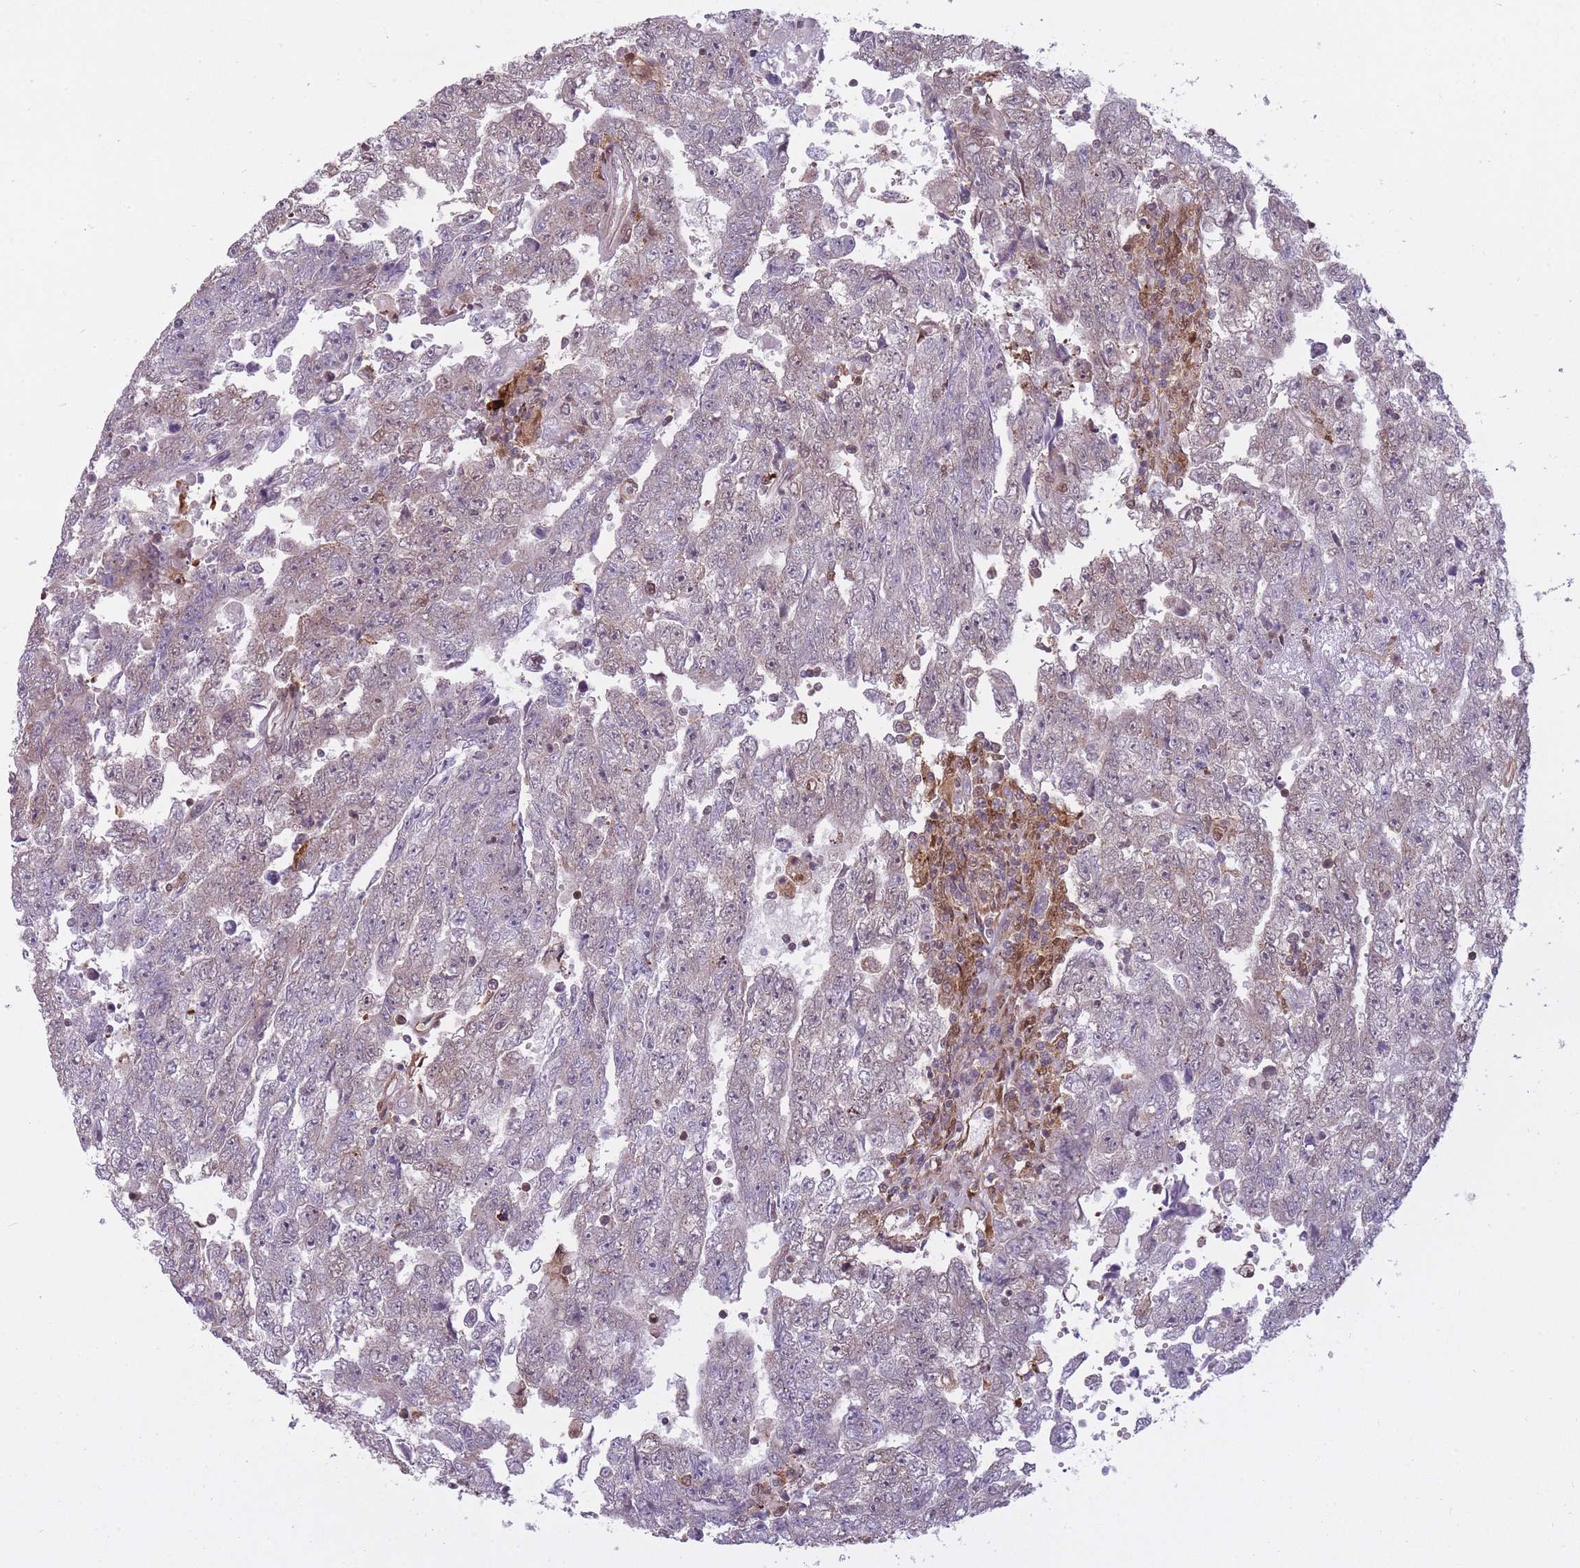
{"staining": {"intensity": "weak", "quantity": "25%-75%", "location": "cytoplasmic/membranous"}, "tissue": "testis cancer", "cell_type": "Tumor cells", "image_type": "cancer", "snomed": [{"axis": "morphology", "description": "Carcinoma, Embryonal, NOS"}, {"axis": "topography", "description": "Testis"}], "caption": "Testis embryonal carcinoma stained with immunohistochemistry reveals weak cytoplasmic/membranous expression in about 25%-75% of tumor cells.", "gene": "LGALS9", "patient": {"sex": "male", "age": 25}}